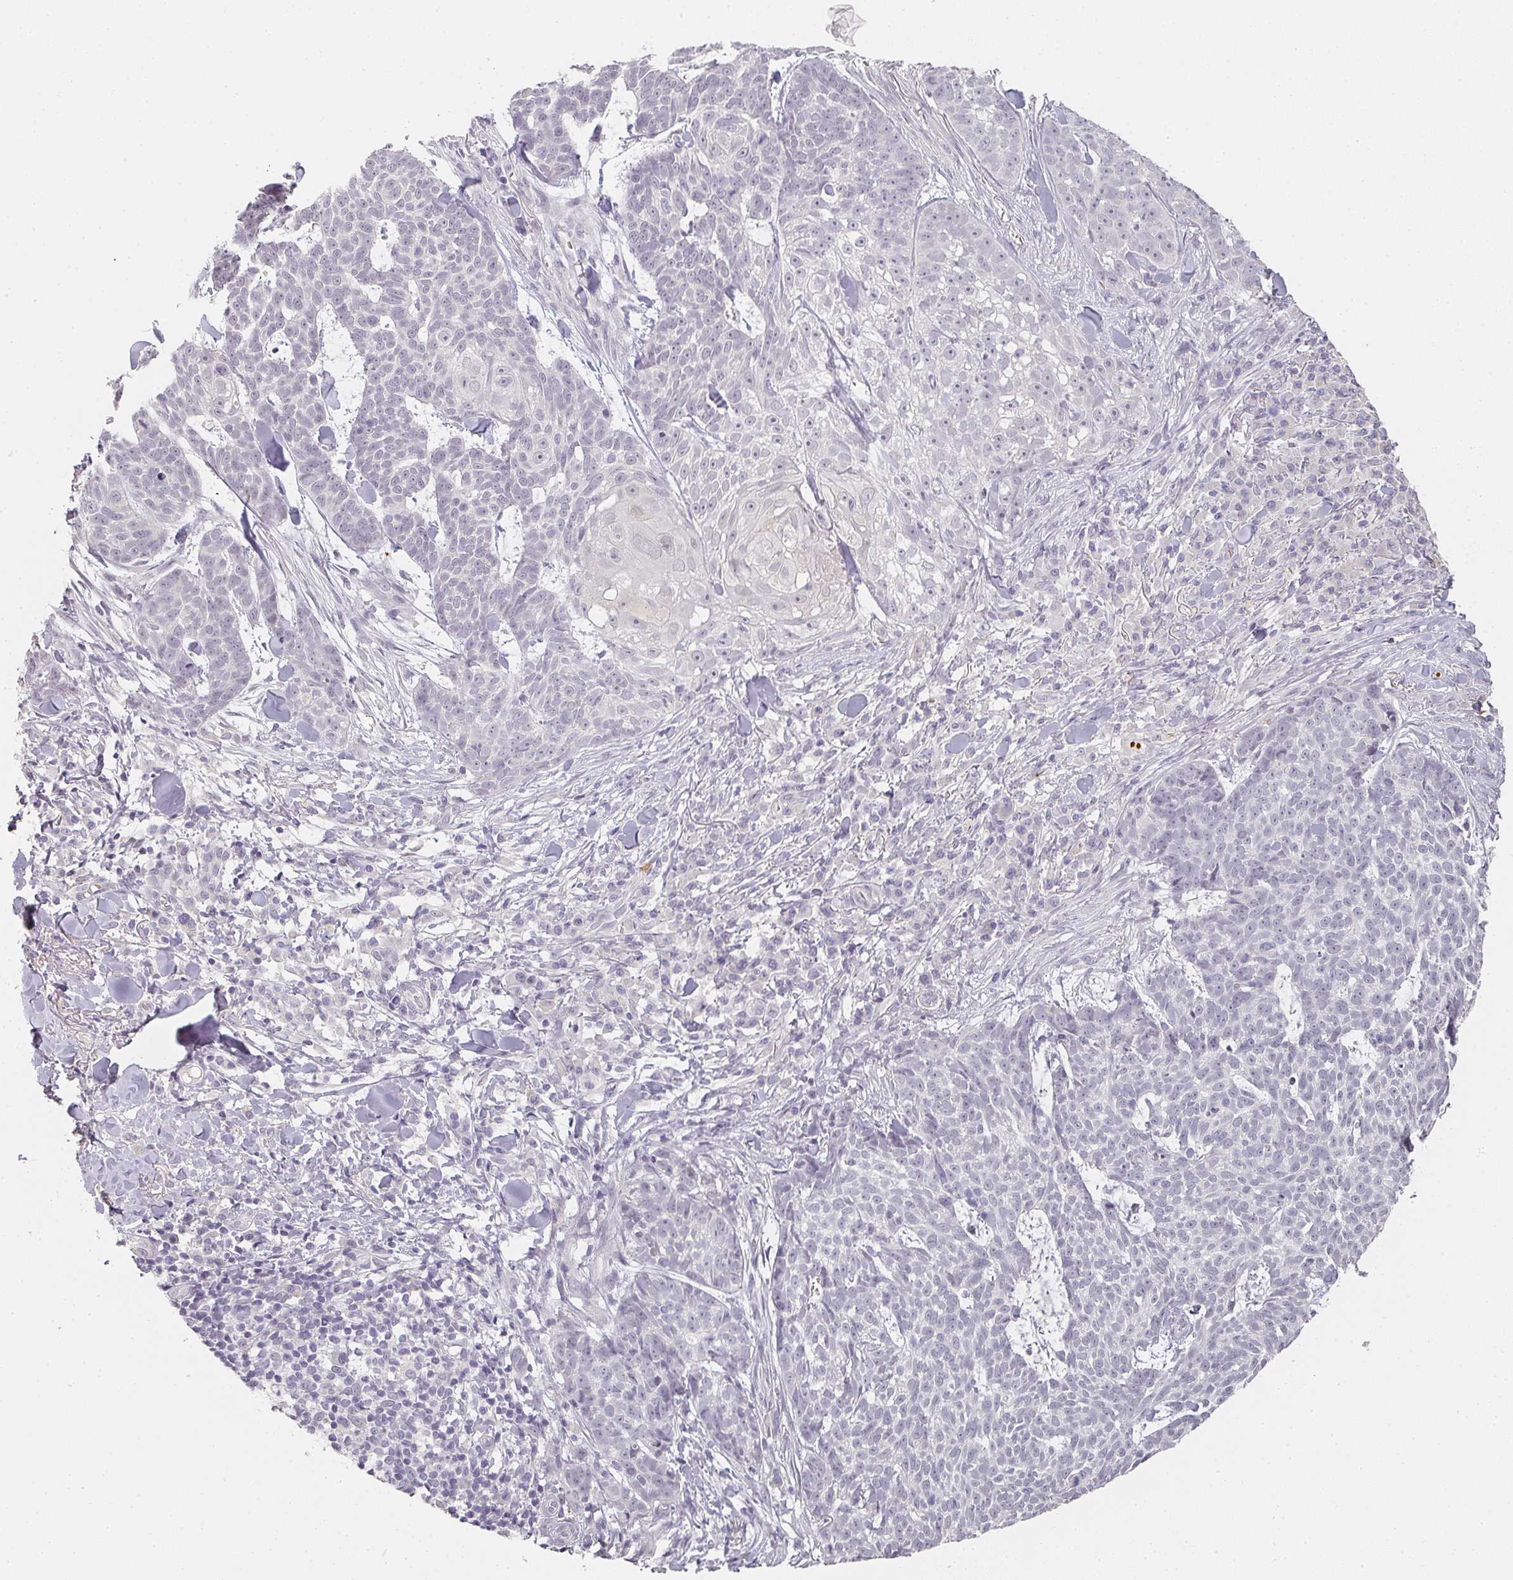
{"staining": {"intensity": "negative", "quantity": "none", "location": "none"}, "tissue": "skin cancer", "cell_type": "Tumor cells", "image_type": "cancer", "snomed": [{"axis": "morphology", "description": "Basal cell carcinoma"}, {"axis": "topography", "description": "Skin"}], "caption": "Human skin cancer (basal cell carcinoma) stained for a protein using immunohistochemistry (IHC) shows no expression in tumor cells.", "gene": "SHISA2", "patient": {"sex": "female", "age": 93}}